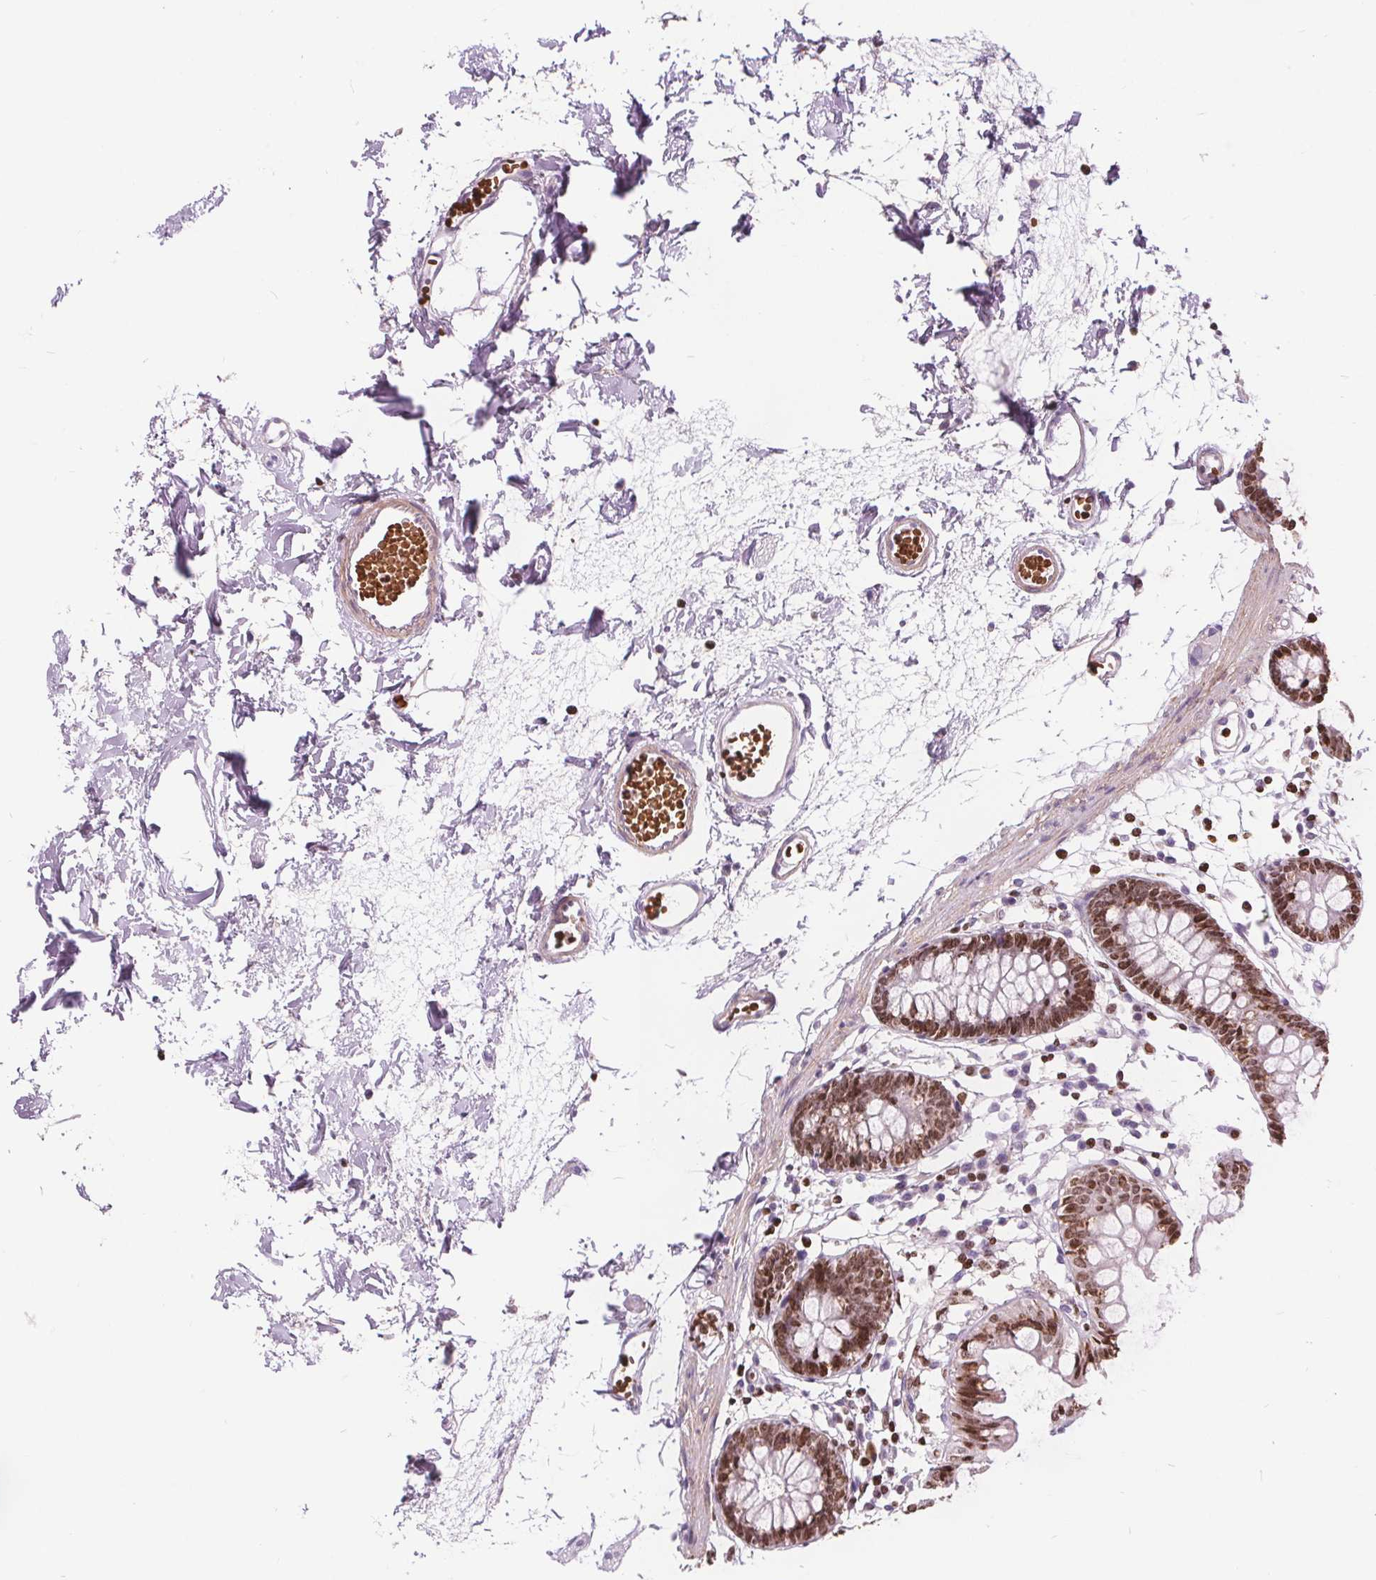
{"staining": {"intensity": "weak", "quantity": "25%-75%", "location": "cytoplasmic/membranous"}, "tissue": "colon", "cell_type": "Endothelial cells", "image_type": "normal", "snomed": [{"axis": "morphology", "description": "Normal tissue, NOS"}, {"axis": "topography", "description": "Colon"}], "caption": "Immunohistochemical staining of normal colon exhibits low levels of weak cytoplasmic/membranous positivity in approximately 25%-75% of endothelial cells. Using DAB (3,3'-diaminobenzidine) (brown) and hematoxylin (blue) stains, captured at high magnification using brightfield microscopy.", "gene": "ISLR2", "patient": {"sex": "female", "age": 84}}